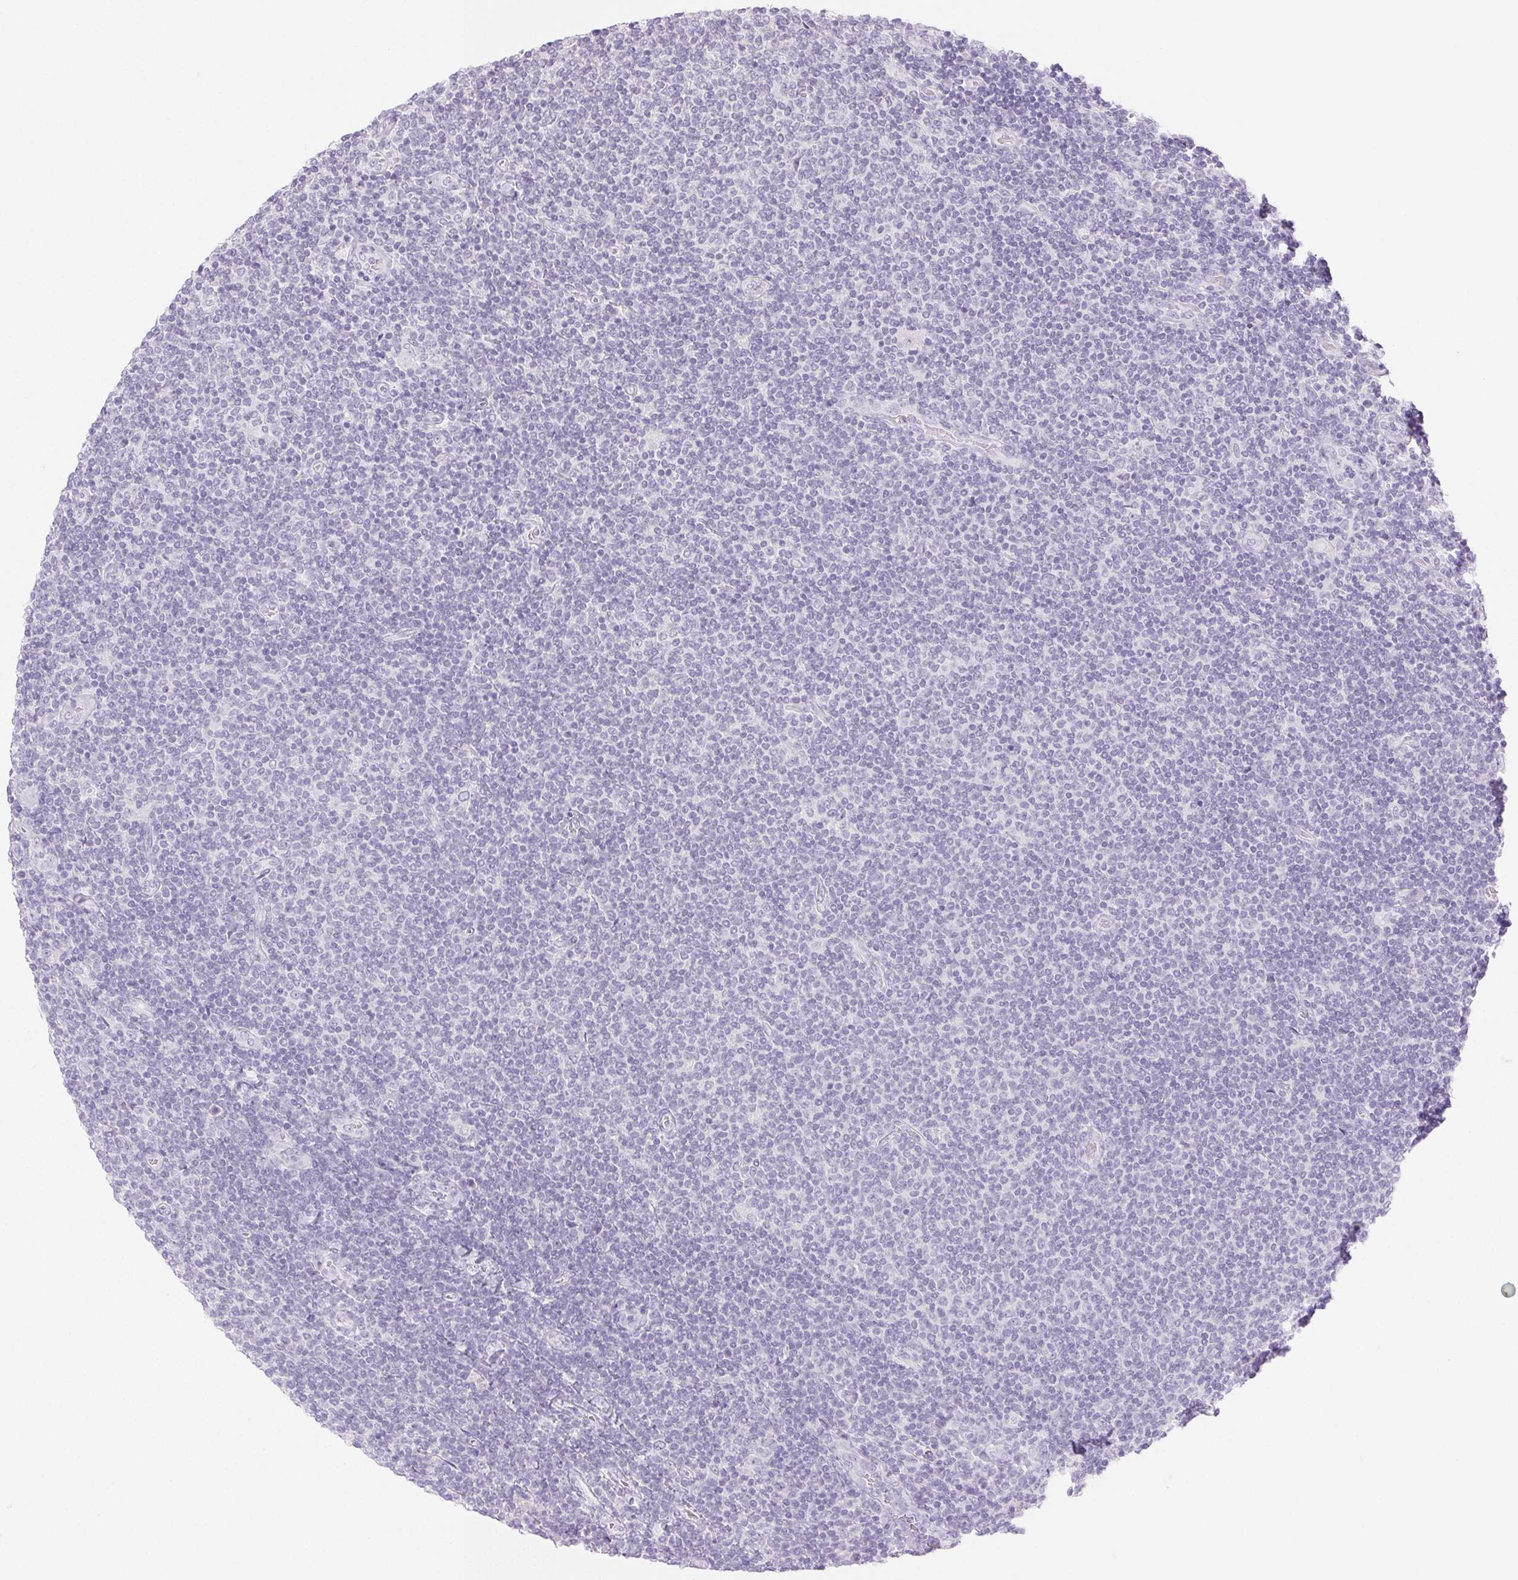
{"staining": {"intensity": "negative", "quantity": "none", "location": "none"}, "tissue": "lymphoma", "cell_type": "Tumor cells", "image_type": "cancer", "snomed": [{"axis": "morphology", "description": "Malignant lymphoma, non-Hodgkin's type, Low grade"}, {"axis": "topography", "description": "Lymph node"}], "caption": "This histopathology image is of malignant lymphoma, non-Hodgkin's type (low-grade) stained with immunohistochemistry to label a protein in brown with the nuclei are counter-stained blue. There is no positivity in tumor cells.", "gene": "SPRR3", "patient": {"sex": "male", "age": 52}}